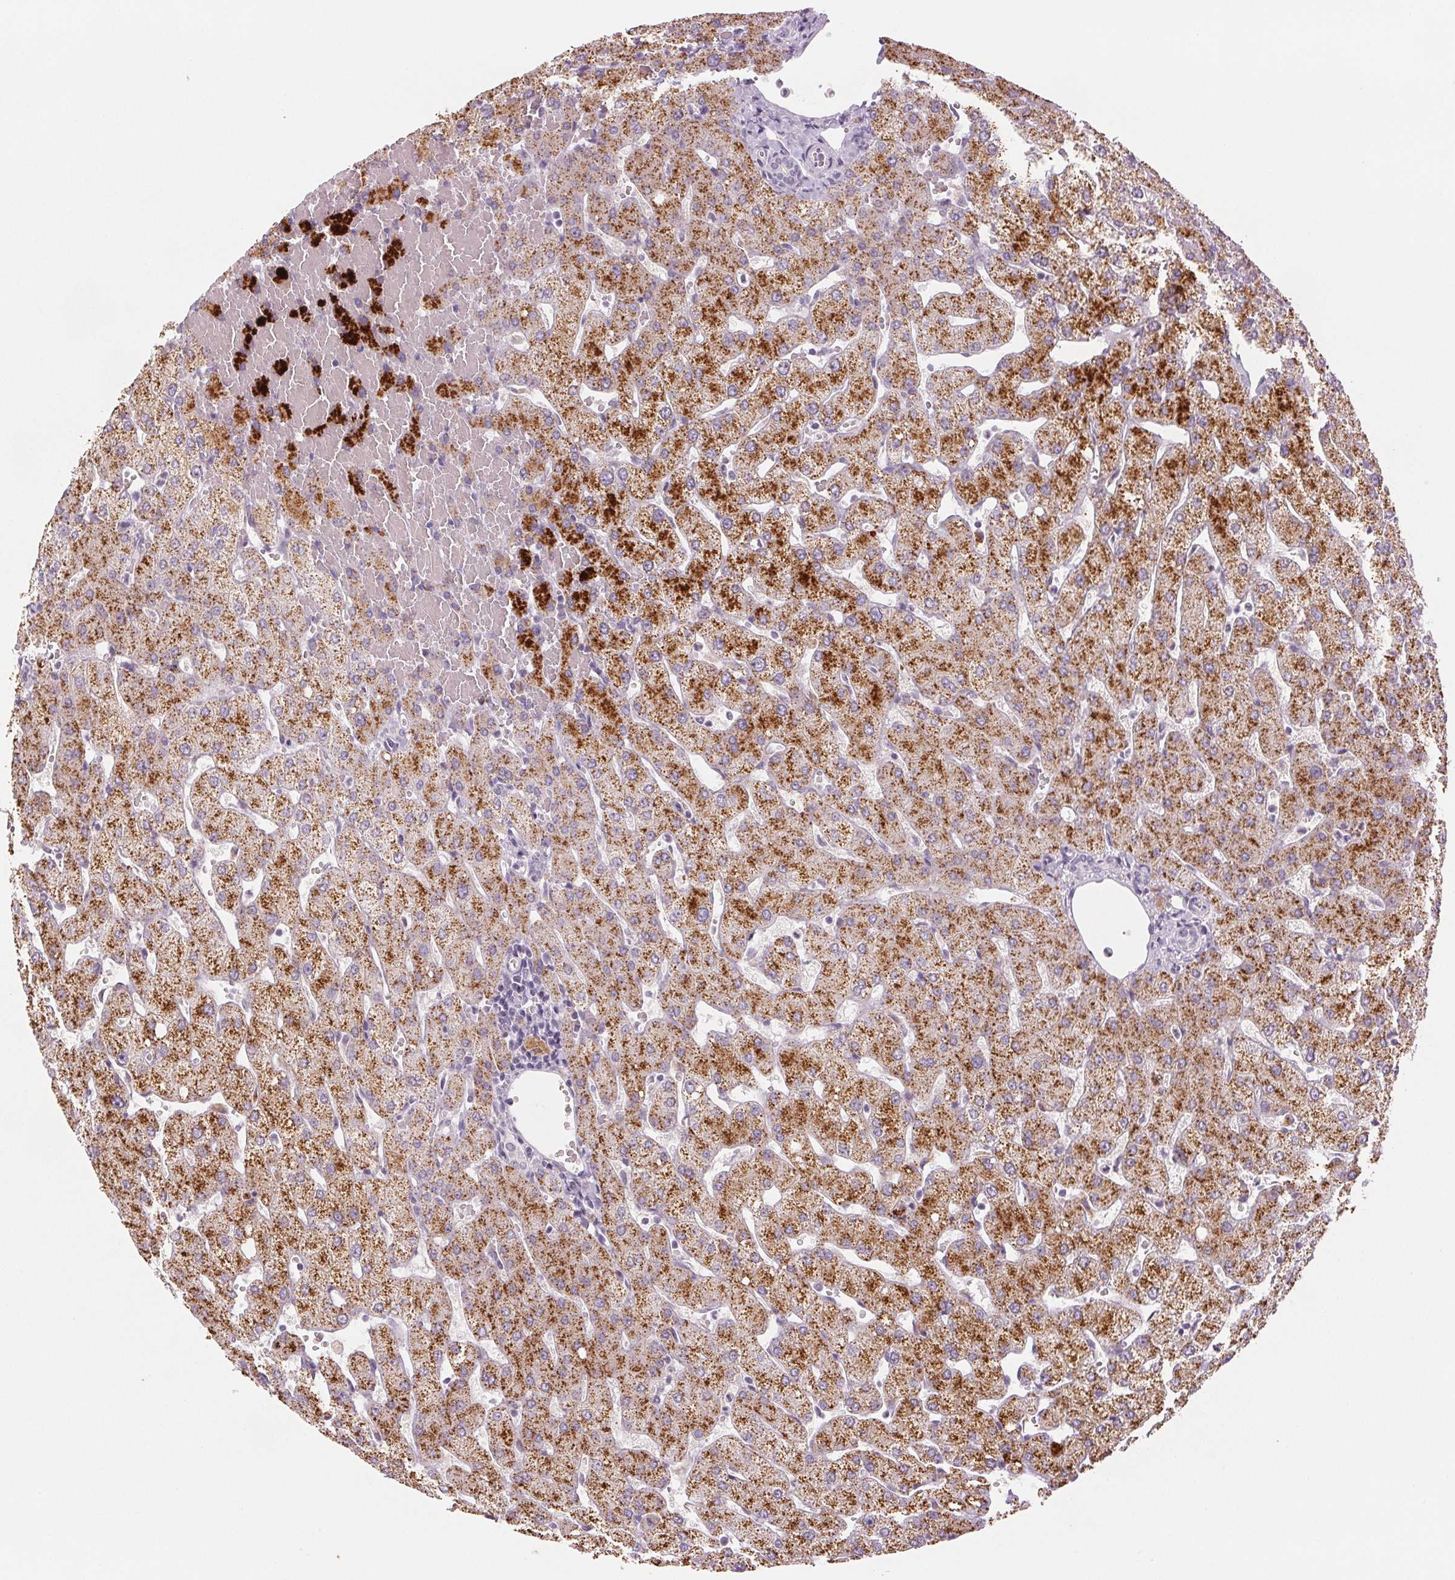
{"staining": {"intensity": "negative", "quantity": "none", "location": "none"}, "tissue": "liver", "cell_type": "Cholangiocytes", "image_type": "normal", "snomed": [{"axis": "morphology", "description": "Normal tissue, NOS"}, {"axis": "topography", "description": "Liver"}], "caption": "High power microscopy photomicrograph of an IHC histopathology image of benign liver, revealing no significant staining in cholangiocytes.", "gene": "EHHADH", "patient": {"sex": "female", "age": 54}}